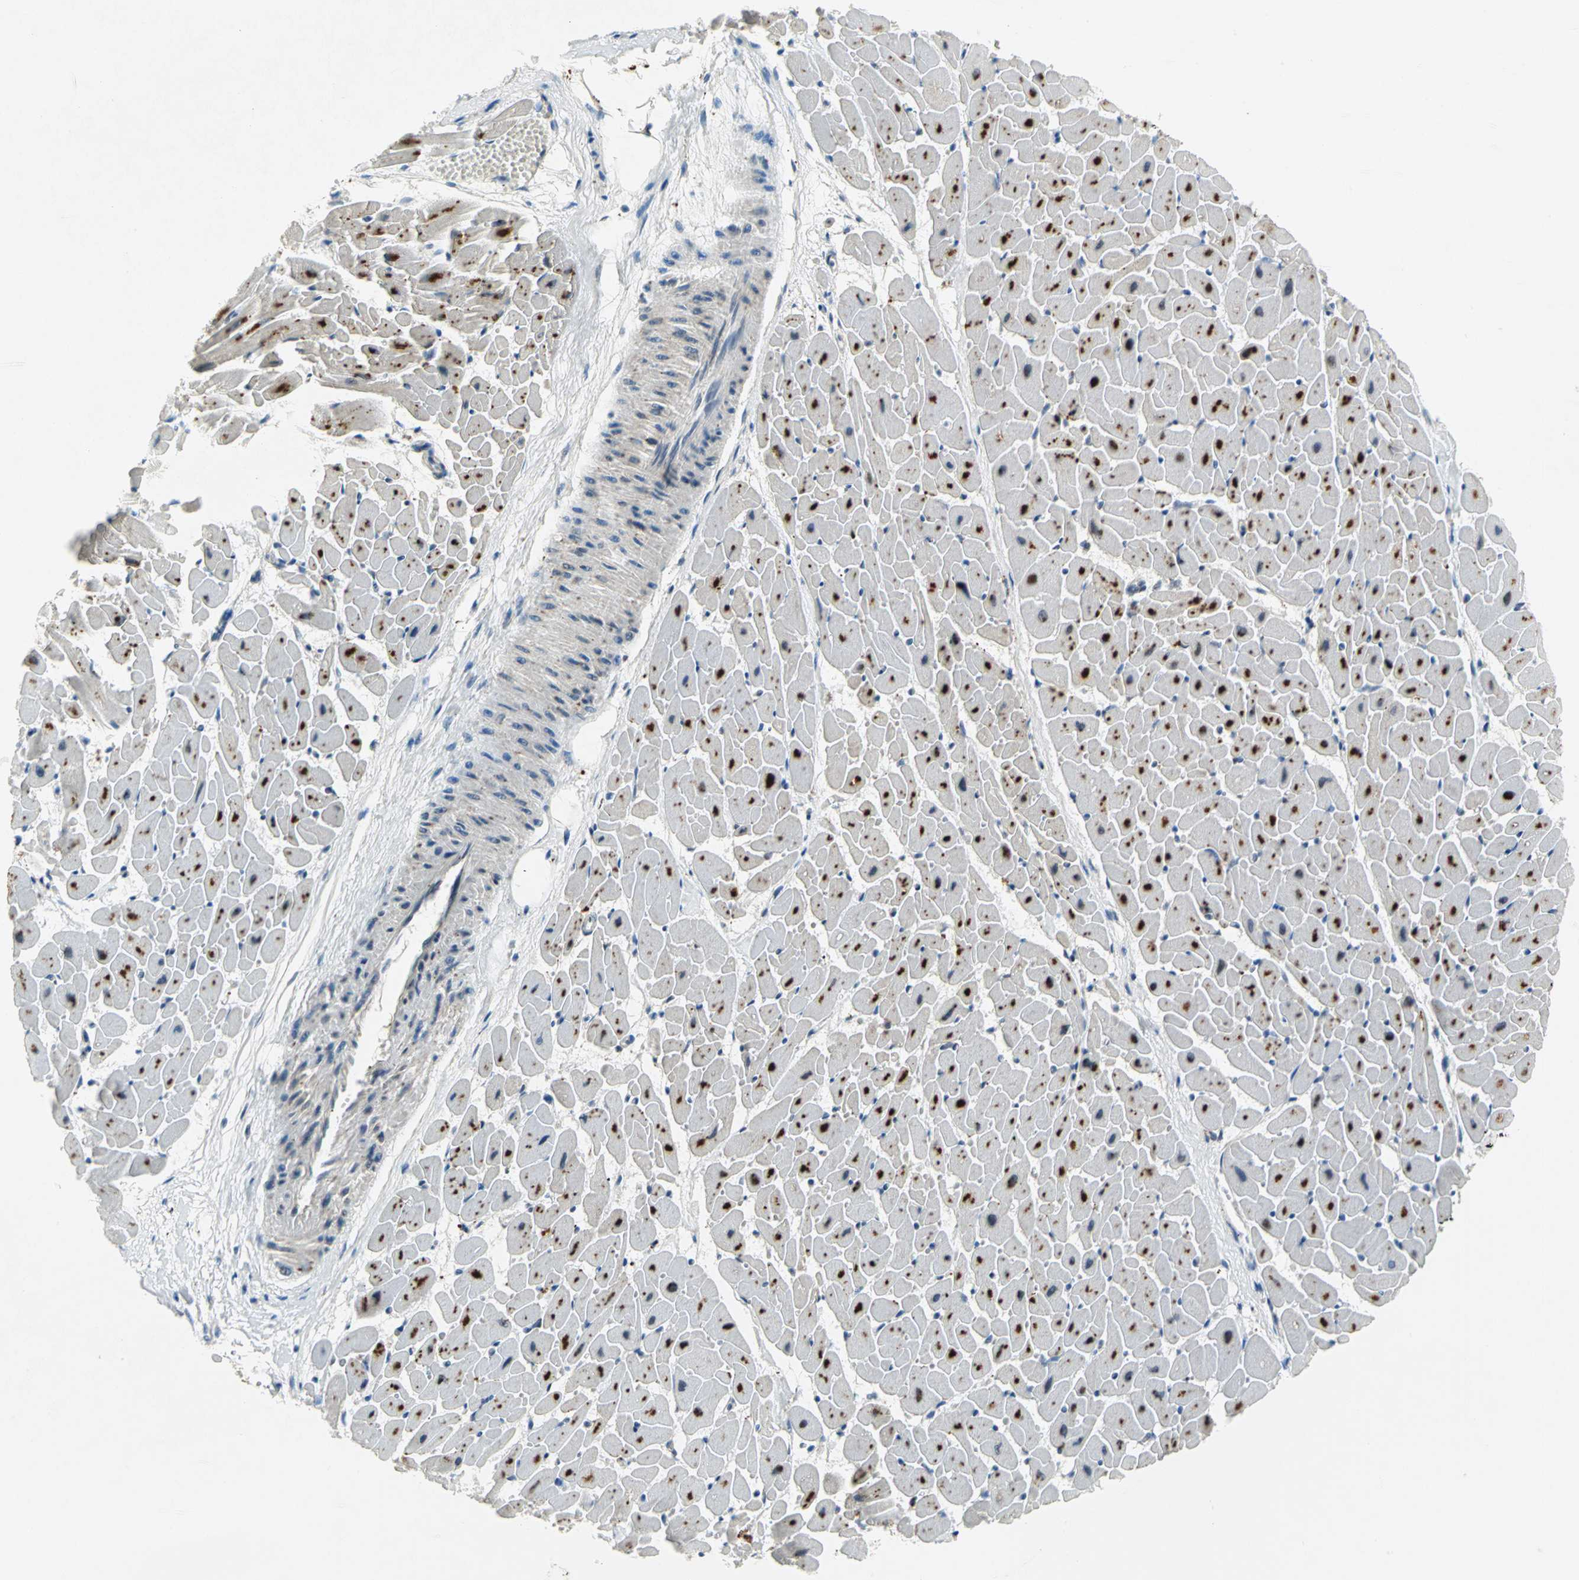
{"staining": {"intensity": "negative", "quantity": "none", "location": "none"}, "tissue": "heart muscle", "cell_type": "Cardiomyocytes", "image_type": "normal", "snomed": [{"axis": "morphology", "description": "Normal tissue, NOS"}, {"axis": "topography", "description": "Heart"}], "caption": "This is a image of immunohistochemistry (IHC) staining of normal heart muscle, which shows no expression in cardiomyocytes.", "gene": "PIN1", "patient": {"sex": "female", "age": 19}}